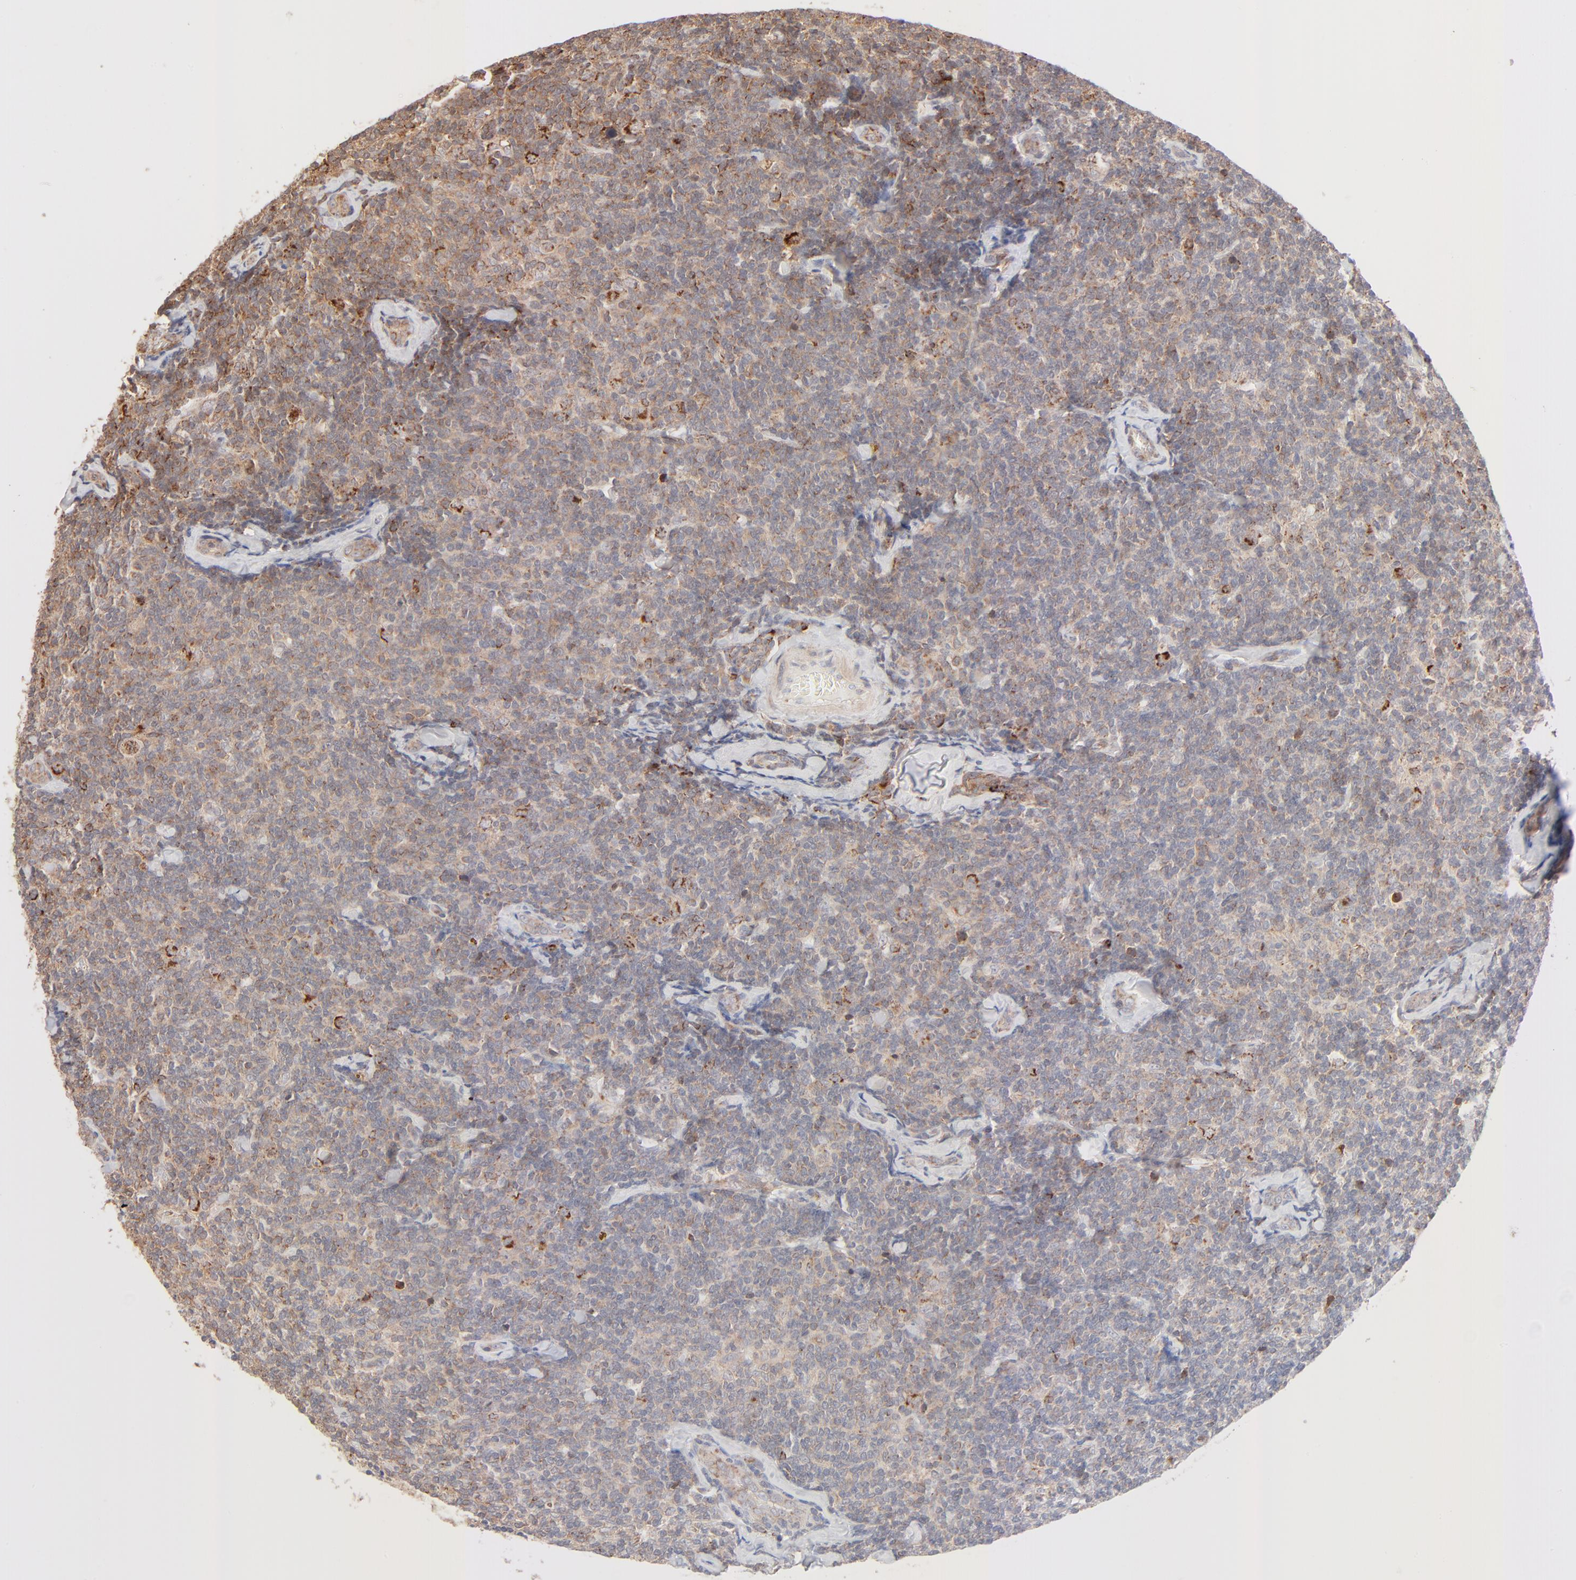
{"staining": {"intensity": "weak", "quantity": ">75%", "location": "cytoplasmic/membranous"}, "tissue": "lymphoma", "cell_type": "Tumor cells", "image_type": "cancer", "snomed": [{"axis": "morphology", "description": "Malignant lymphoma, non-Hodgkin's type, Low grade"}, {"axis": "topography", "description": "Lymph node"}], "caption": "The micrograph displays immunohistochemical staining of malignant lymphoma, non-Hodgkin's type (low-grade). There is weak cytoplasmic/membranous positivity is present in approximately >75% of tumor cells. (IHC, brightfield microscopy, high magnification).", "gene": "CSPG4", "patient": {"sex": "female", "age": 56}}